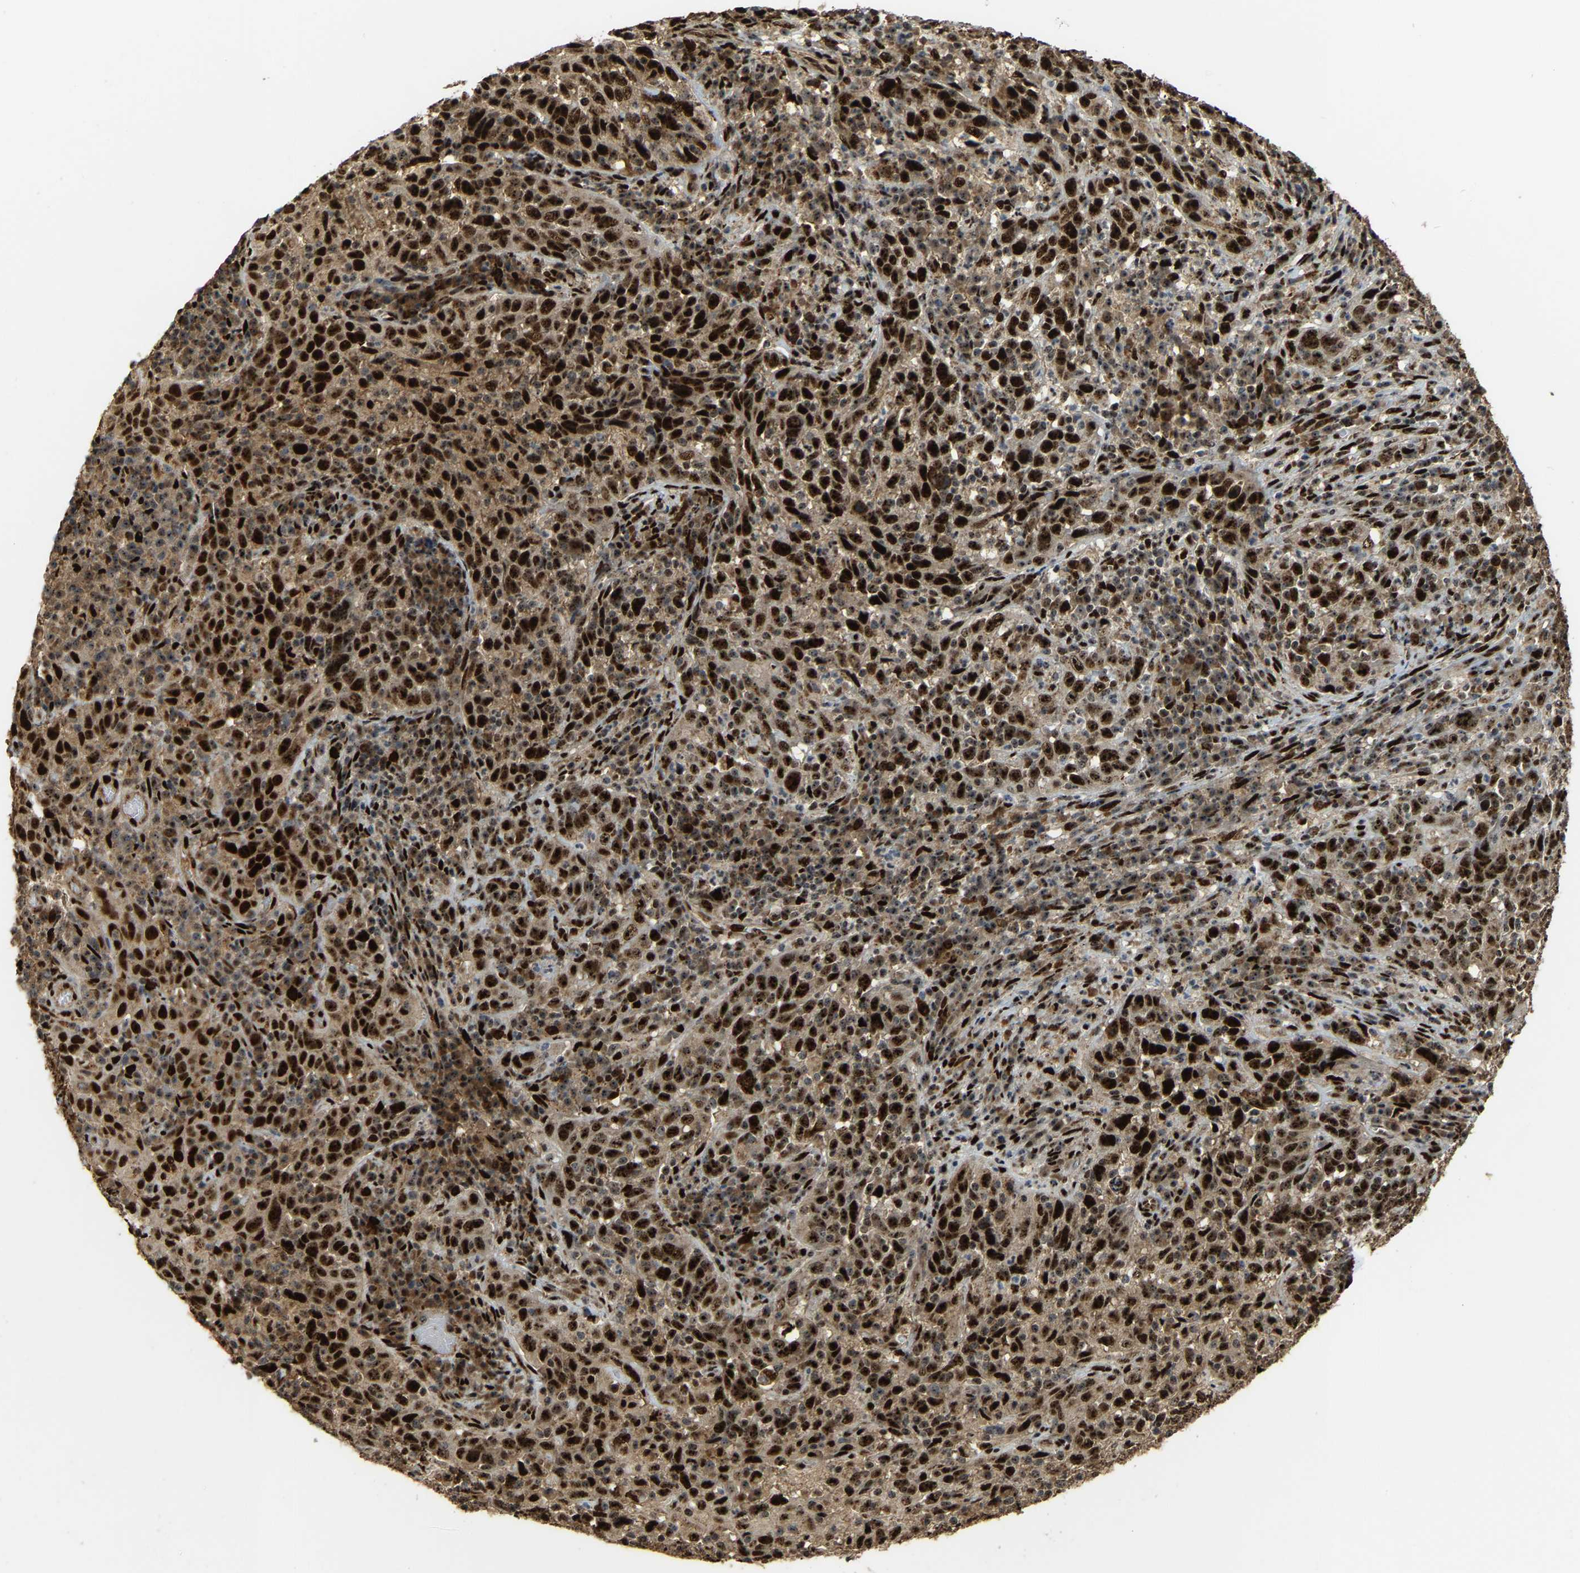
{"staining": {"intensity": "strong", "quantity": ">75%", "location": "cytoplasmic/membranous,nuclear"}, "tissue": "cervical cancer", "cell_type": "Tumor cells", "image_type": "cancer", "snomed": [{"axis": "morphology", "description": "Squamous cell carcinoma, NOS"}, {"axis": "topography", "description": "Cervix"}], "caption": "High-magnification brightfield microscopy of cervical cancer (squamous cell carcinoma) stained with DAB (brown) and counterstained with hematoxylin (blue). tumor cells exhibit strong cytoplasmic/membranous and nuclear staining is identified in approximately>75% of cells. The protein is stained brown, and the nuclei are stained in blue (DAB (3,3'-diaminobenzidine) IHC with brightfield microscopy, high magnification).", "gene": "ZNF687", "patient": {"sex": "female", "age": 46}}